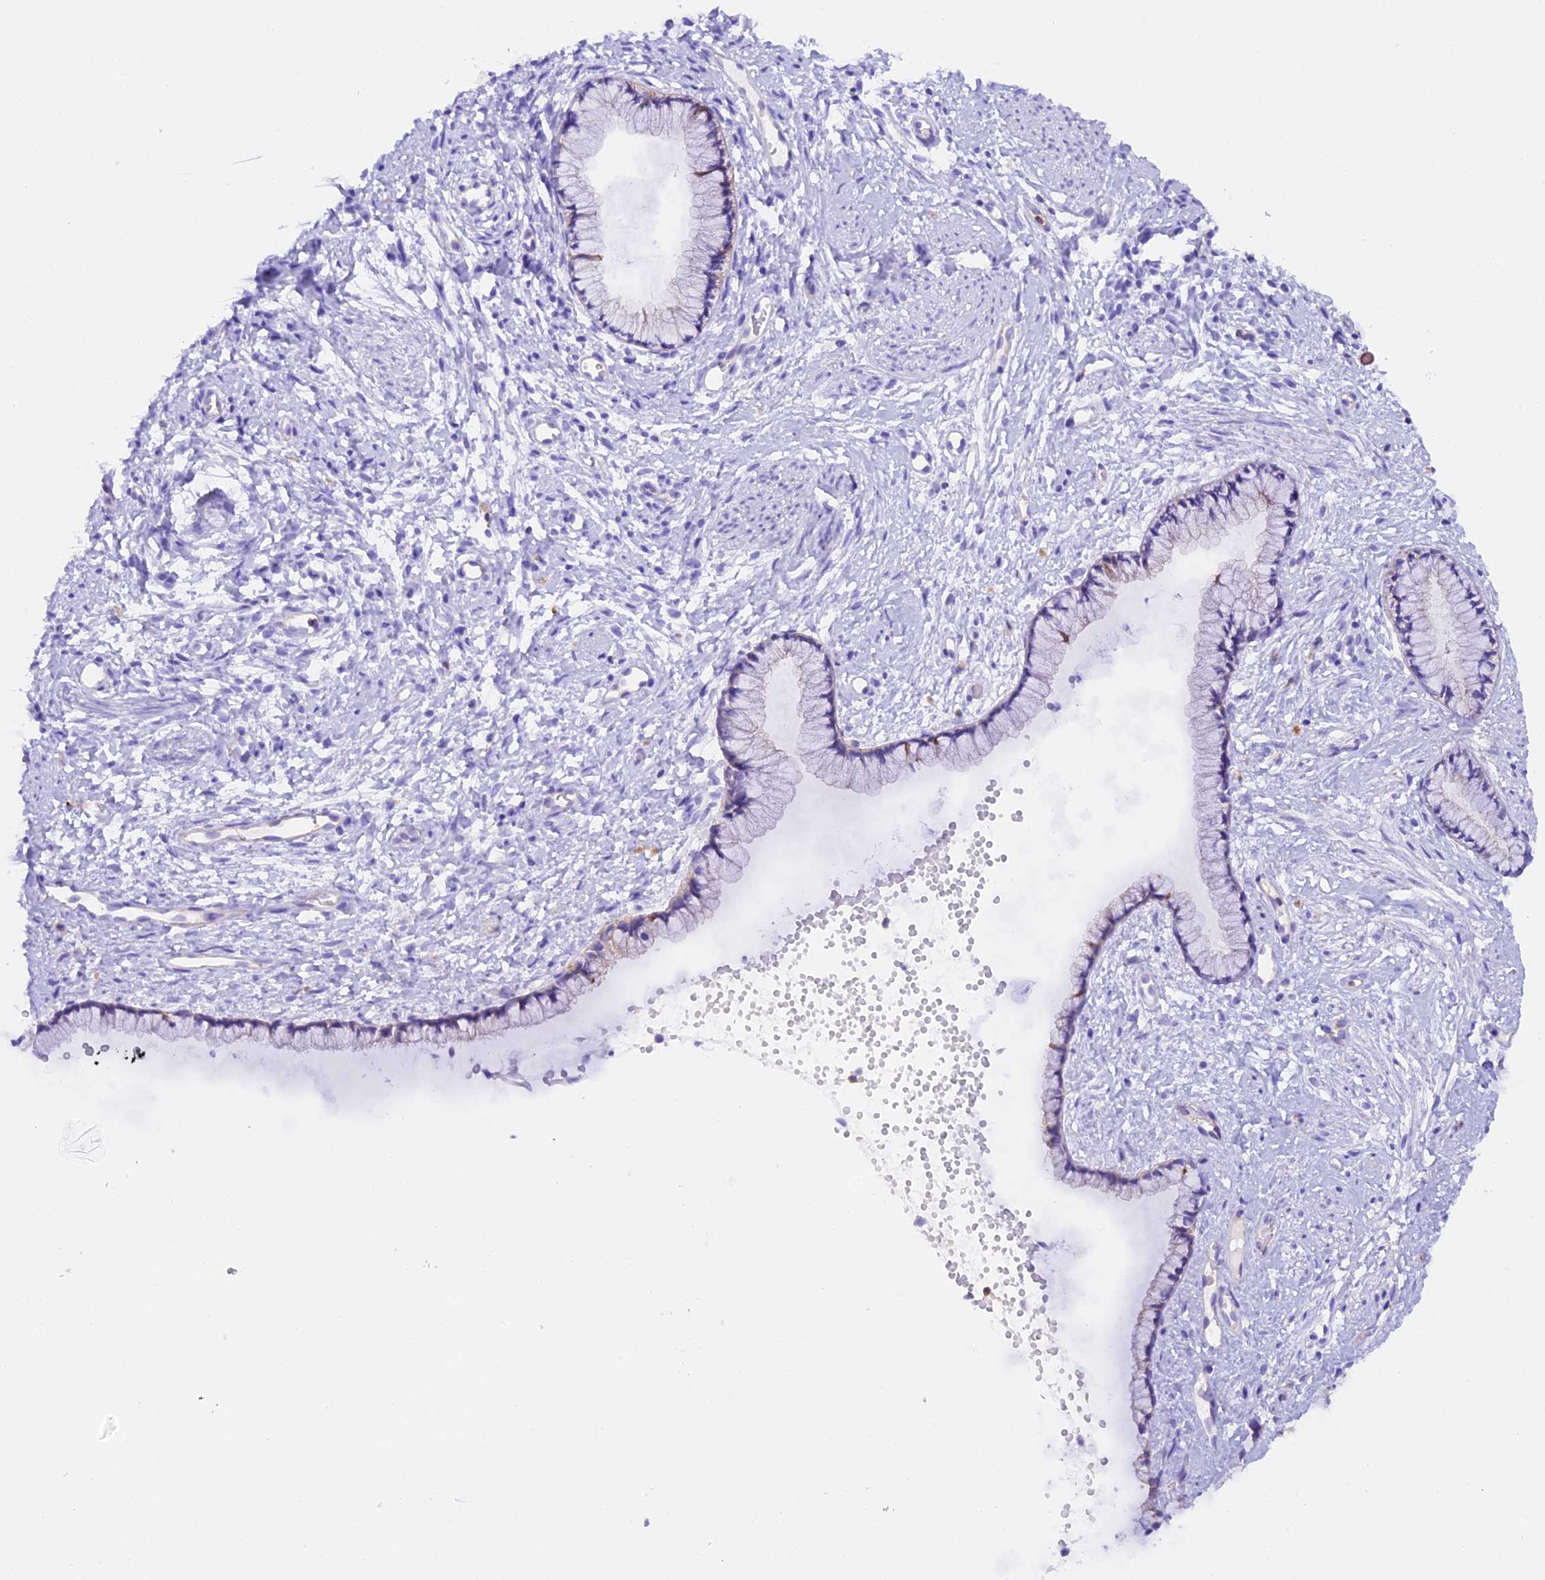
{"staining": {"intensity": "weak", "quantity": "25%-75%", "location": "cytoplasmic/membranous"}, "tissue": "cervix", "cell_type": "Glandular cells", "image_type": "normal", "snomed": [{"axis": "morphology", "description": "Normal tissue, NOS"}, {"axis": "topography", "description": "Cervix"}], "caption": "The image exhibits staining of benign cervix, revealing weak cytoplasmic/membranous protein expression (brown color) within glandular cells. Using DAB (brown) and hematoxylin (blue) stains, captured at high magnification using brightfield microscopy.", "gene": "FAM193A", "patient": {"sex": "female", "age": 57}}